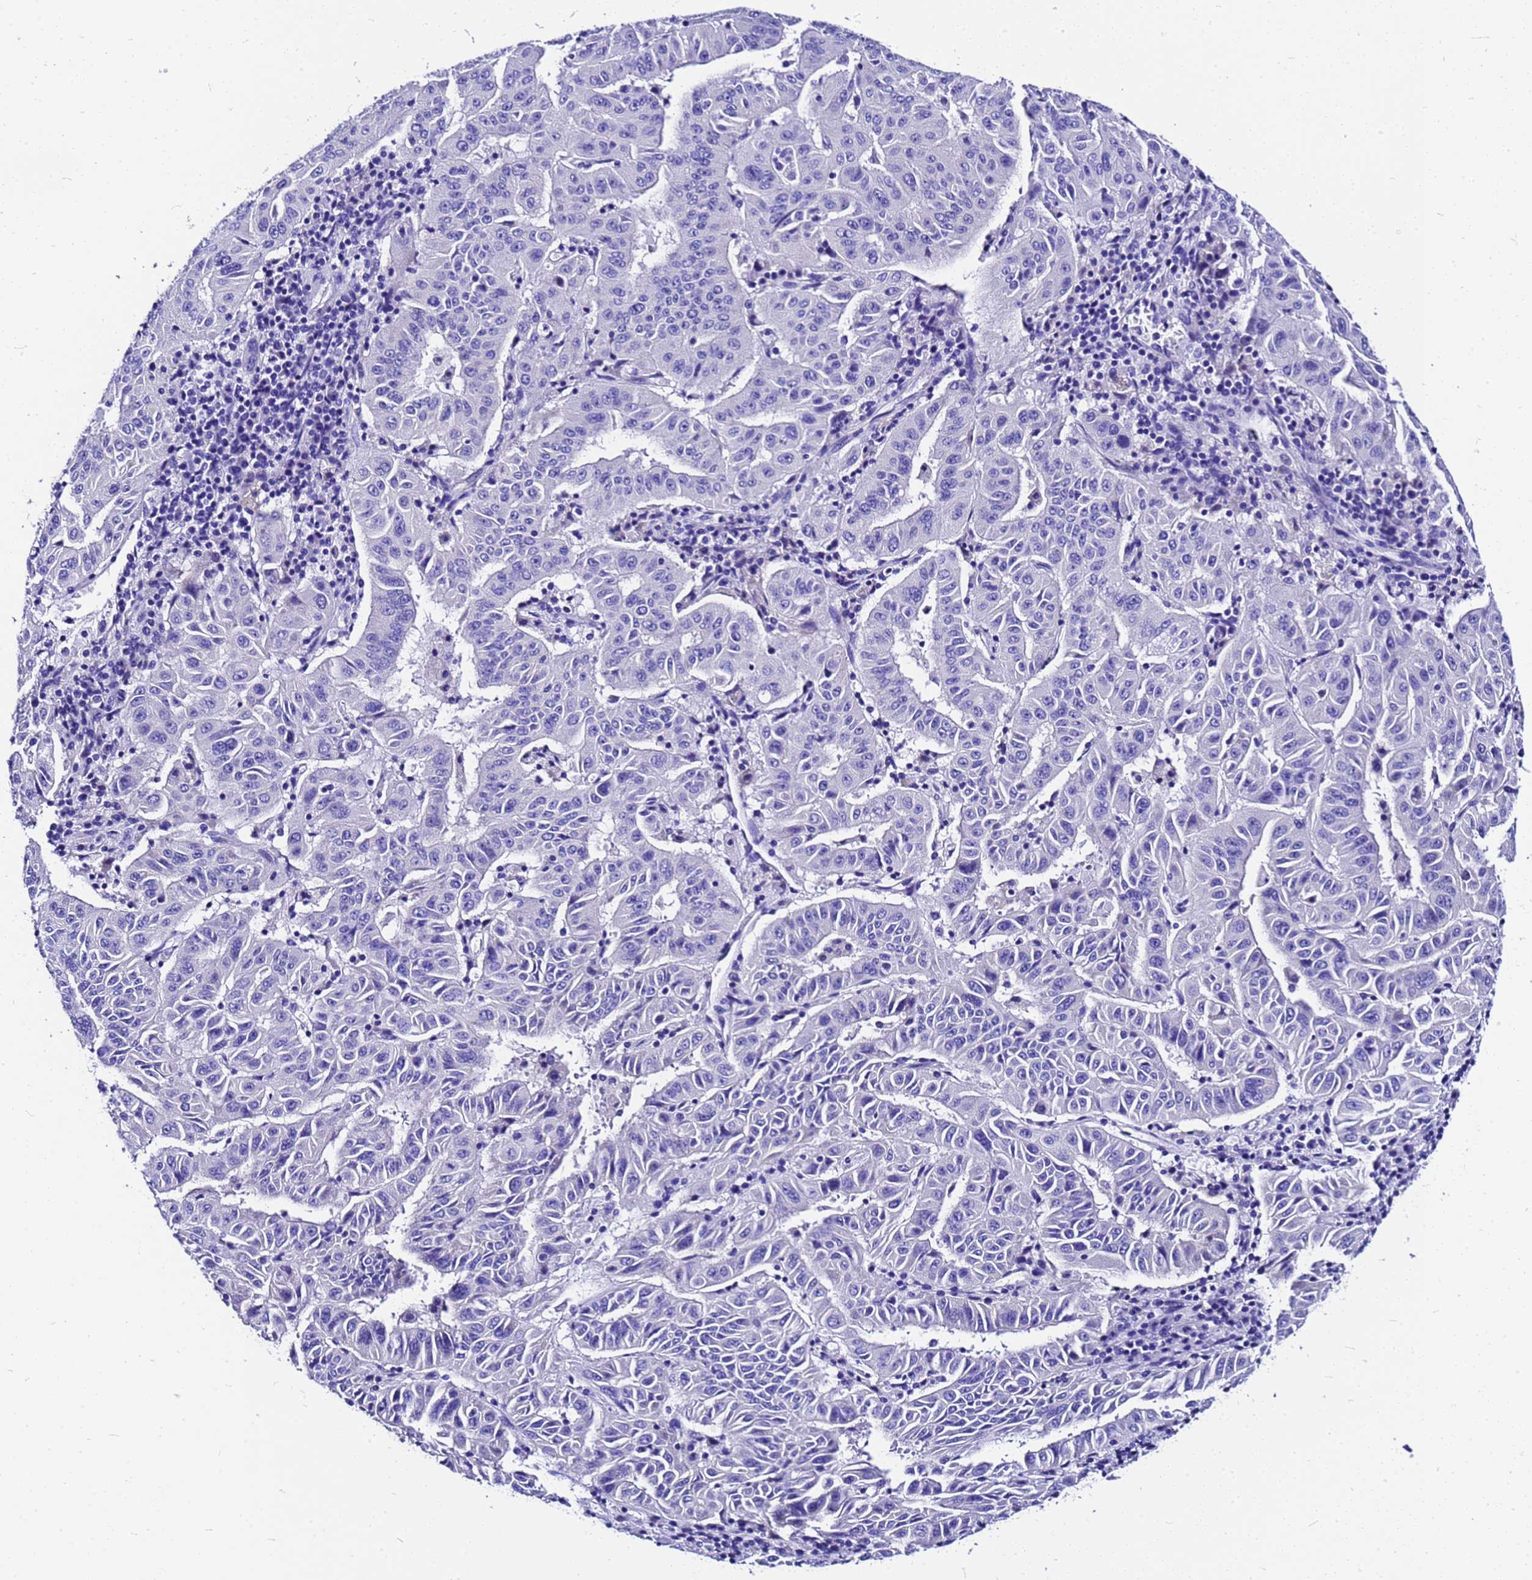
{"staining": {"intensity": "negative", "quantity": "none", "location": "none"}, "tissue": "pancreatic cancer", "cell_type": "Tumor cells", "image_type": "cancer", "snomed": [{"axis": "morphology", "description": "Adenocarcinoma, NOS"}, {"axis": "topography", "description": "Pancreas"}], "caption": "This is an immunohistochemistry histopathology image of adenocarcinoma (pancreatic). There is no positivity in tumor cells.", "gene": "HERC4", "patient": {"sex": "male", "age": 63}}